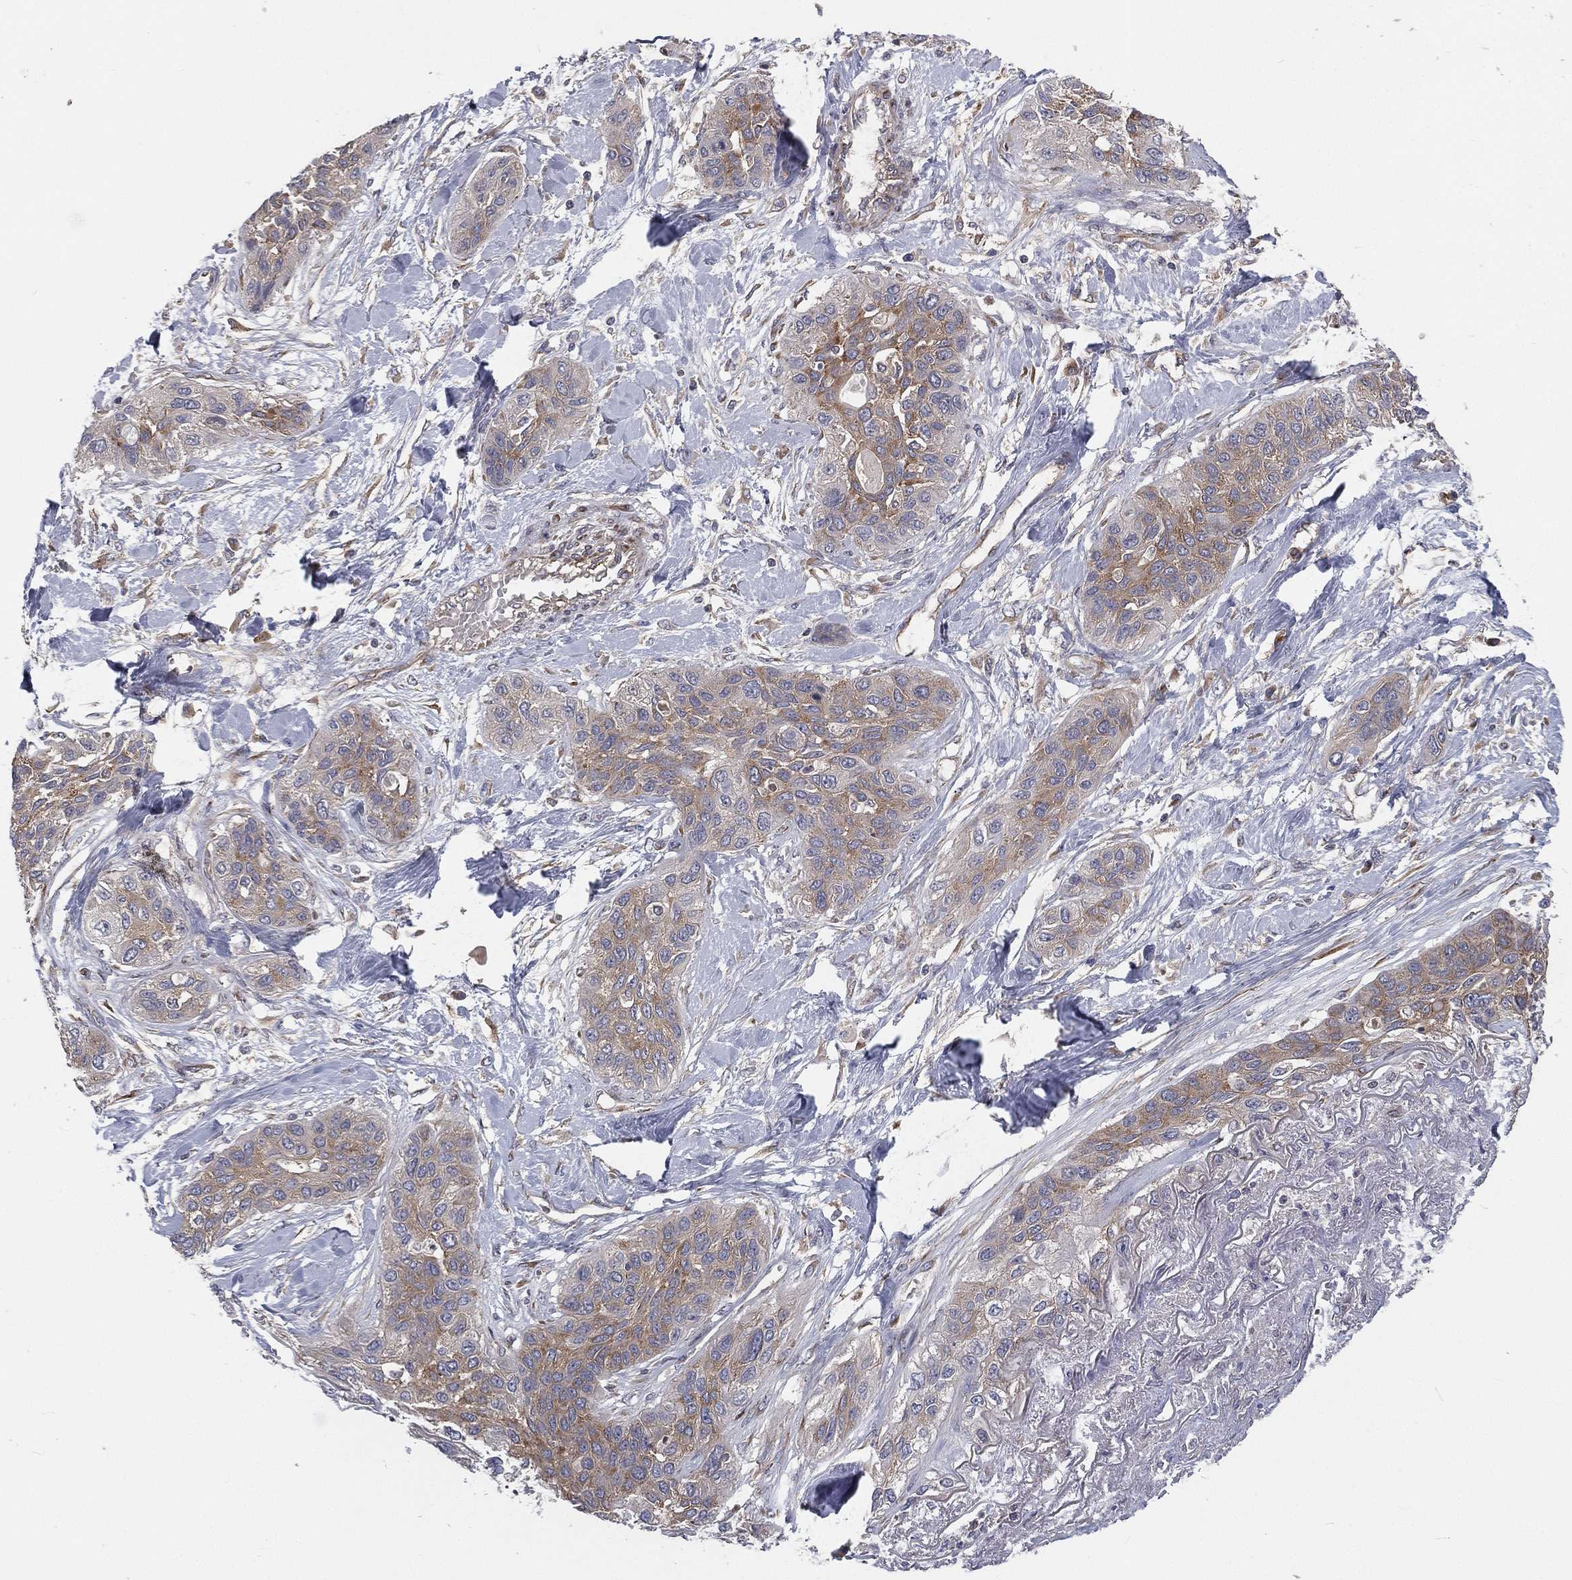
{"staining": {"intensity": "moderate", "quantity": "<25%", "location": "cytoplasmic/membranous"}, "tissue": "lung cancer", "cell_type": "Tumor cells", "image_type": "cancer", "snomed": [{"axis": "morphology", "description": "Squamous cell carcinoma, NOS"}, {"axis": "topography", "description": "Lung"}], "caption": "IHC (DAB) staining of lung squamous cell carcinoma displays moderate cytoplasmic/membranous protein staining in approximately <25% of tumor cells.", "gene": "EIF2B5", "patient": {"sex": "female", "age": 70}}